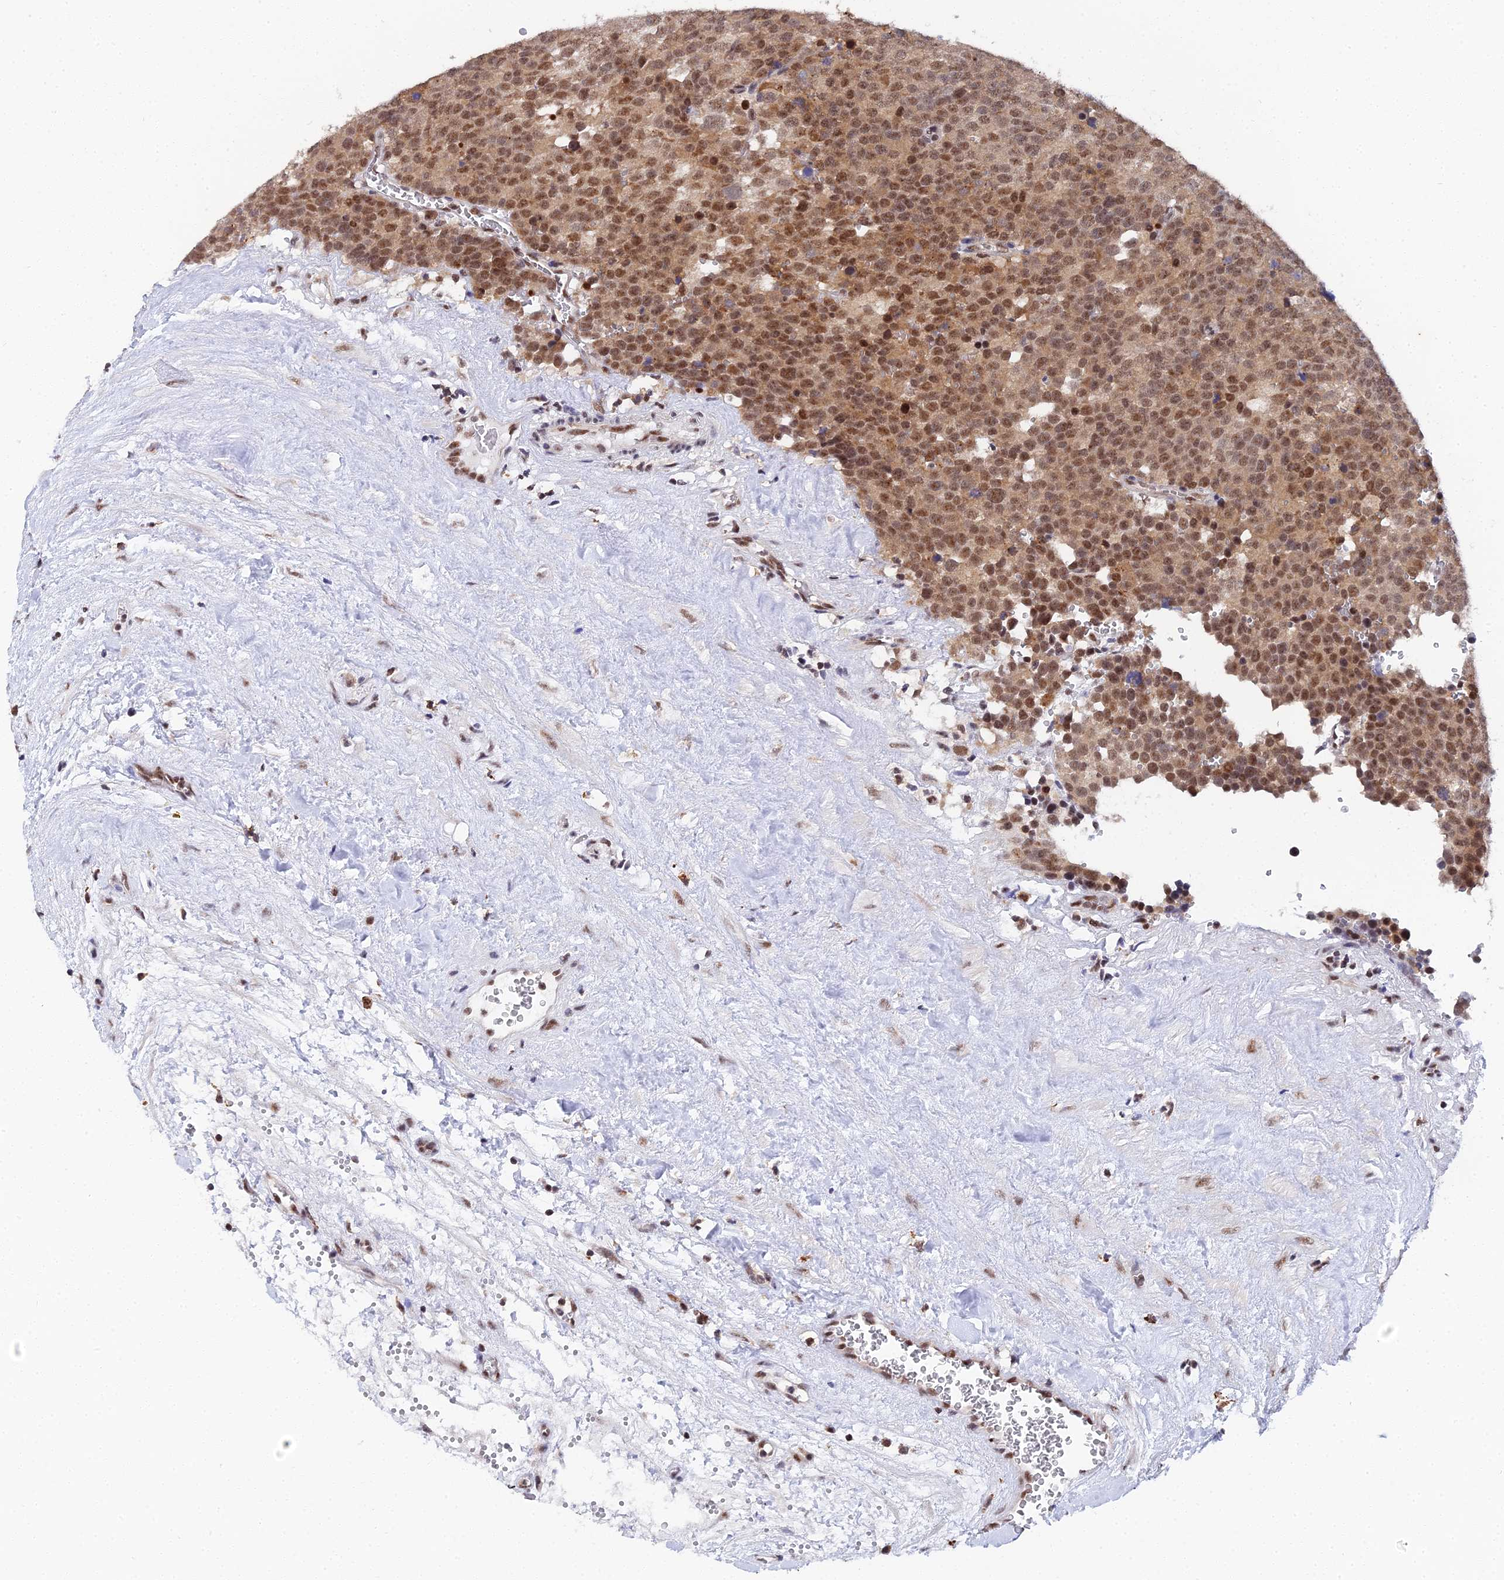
{"staining": {"intensity": "moderate", "quantity": ">75%", "location": "nuclear"}, "tissue": "testis cancer", "cell_type": "Tumor cells", "image_type": "cancer", "snomed": [{"axis": "morphology", "description": "Seminoma, NOS"}, {"axis": "topography", "description": "Testis"}], "caption": "This is an image of immunohistochemistry staining of testis seminoma, which shows moderate positivity in the nuclear of tumor cells.", "gene": "MAGOHB", "patient": {"sex": "male", "age": 71}}